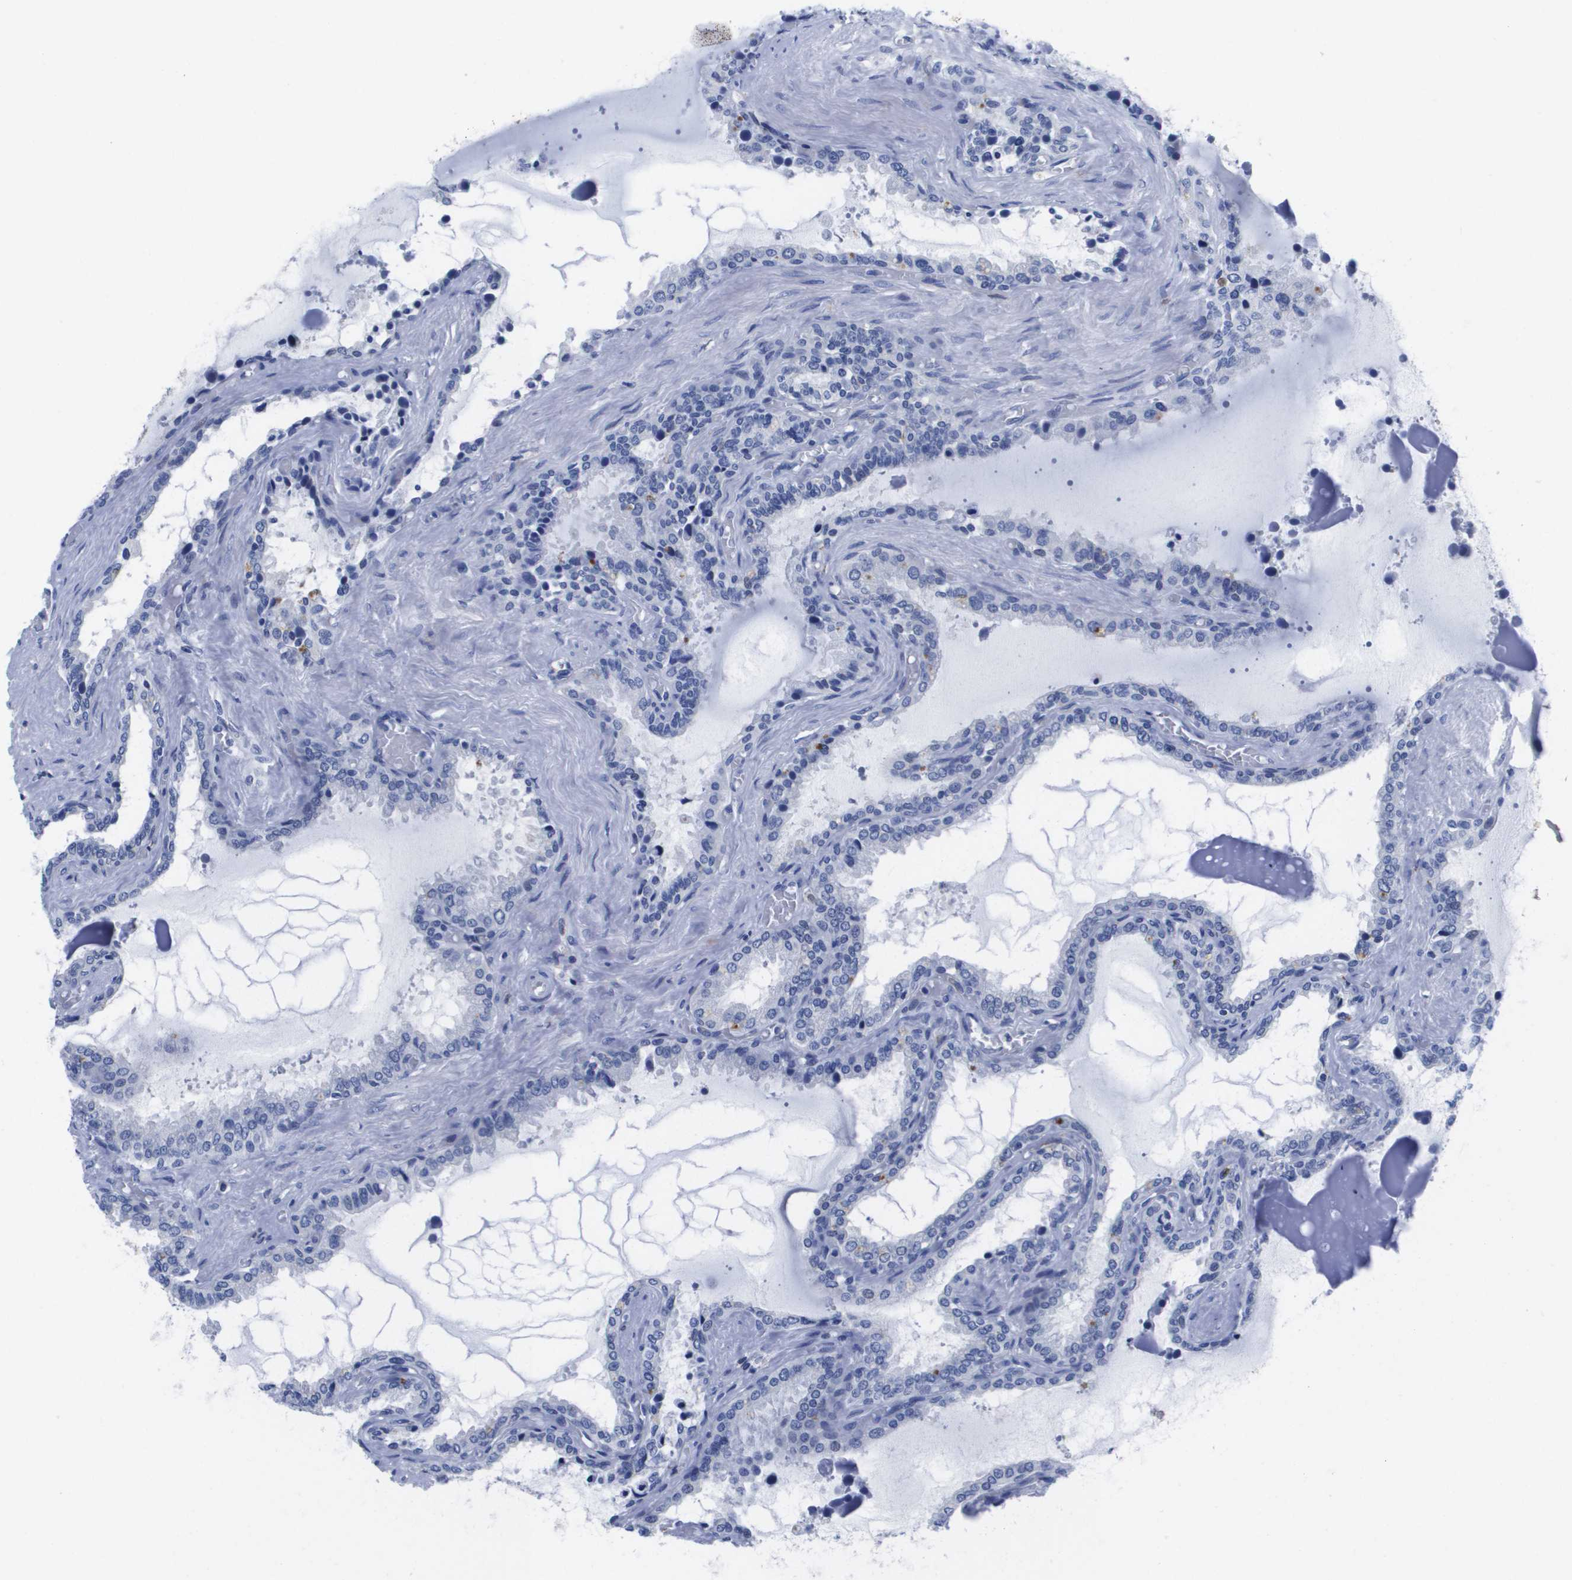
{"staining": {"intensity": "negative", "quantity": "none", "location": "none"}, "tissue": "seminal vesicle", "cell_type": "Glandular cells", "image_type": "normal", "snomed": [{"axis": "morphology", "description": "Normal tissue, NOS"}, {"axis": "topography", "description": "Seminal veicle"}], "caption": "This is an immunohistochemistry (IHC) micrograph of benign human seminal vesicle. There is no expression in glandular cells.", "gene": "HMOX1", "patient": {"sex": "male", "age": 46}}